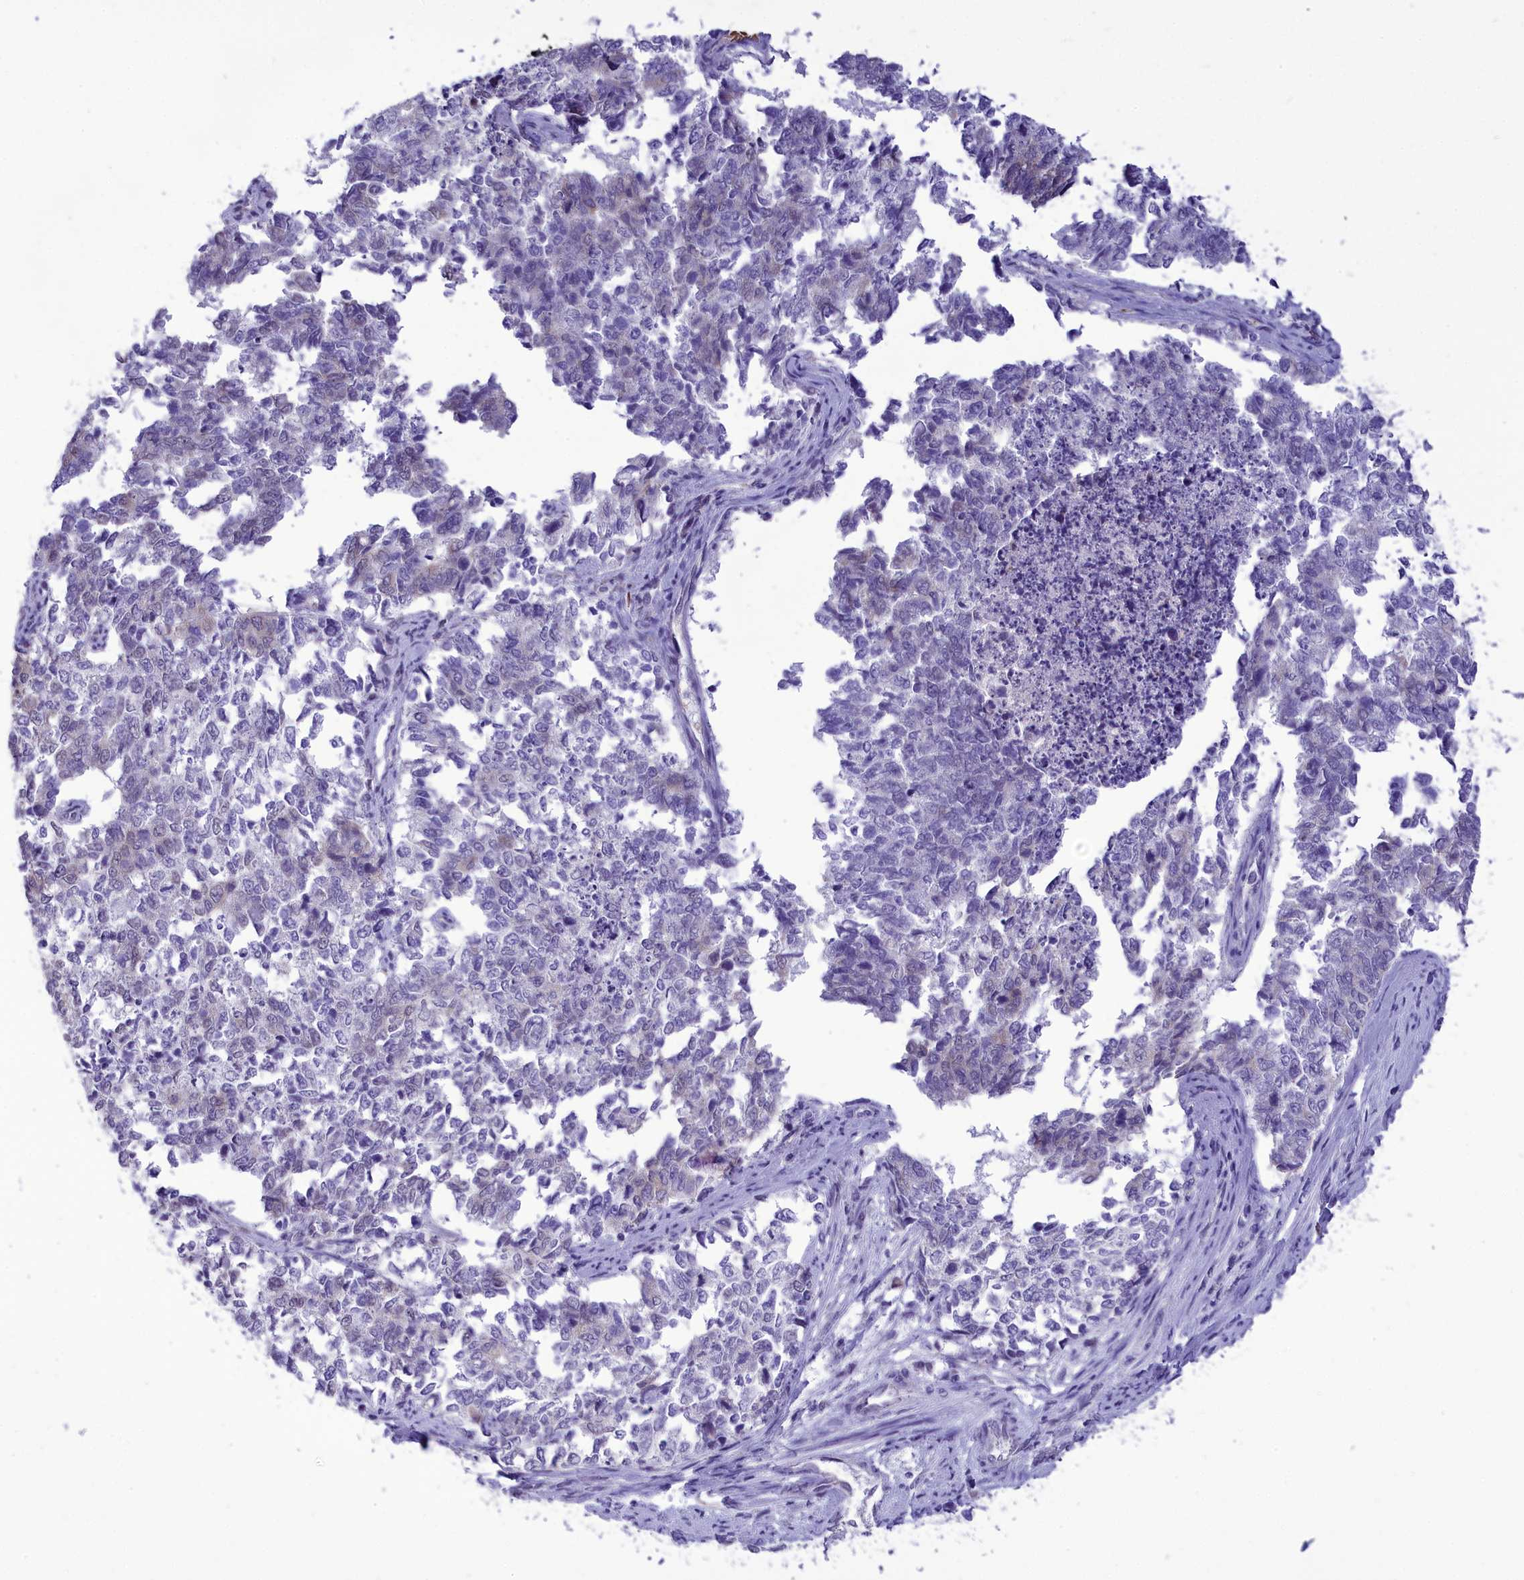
{"staining": {"intensity": "negative", "quantity": "none", "location": "none"}, "tissue": "cervical cancer", "cell_type": "Tumor cells", "image_type": "cancer", "snomed": [{"axis": "morphology", "description": "Squamous cell carcinoma, NOS"}, {"axis": "topography", "description": "Cervix"}], "caption": "Tumor cells are negative for protein expression in human squamous cell carcinoma (cervical). Brightfield microscopy of immunohistochemistry (IHC) stained with DAB (brown) and hematoxylin (blue), captured at high magnification.", "gene": "DCAF16", "patient": {"sex": "female", "age": 63}}